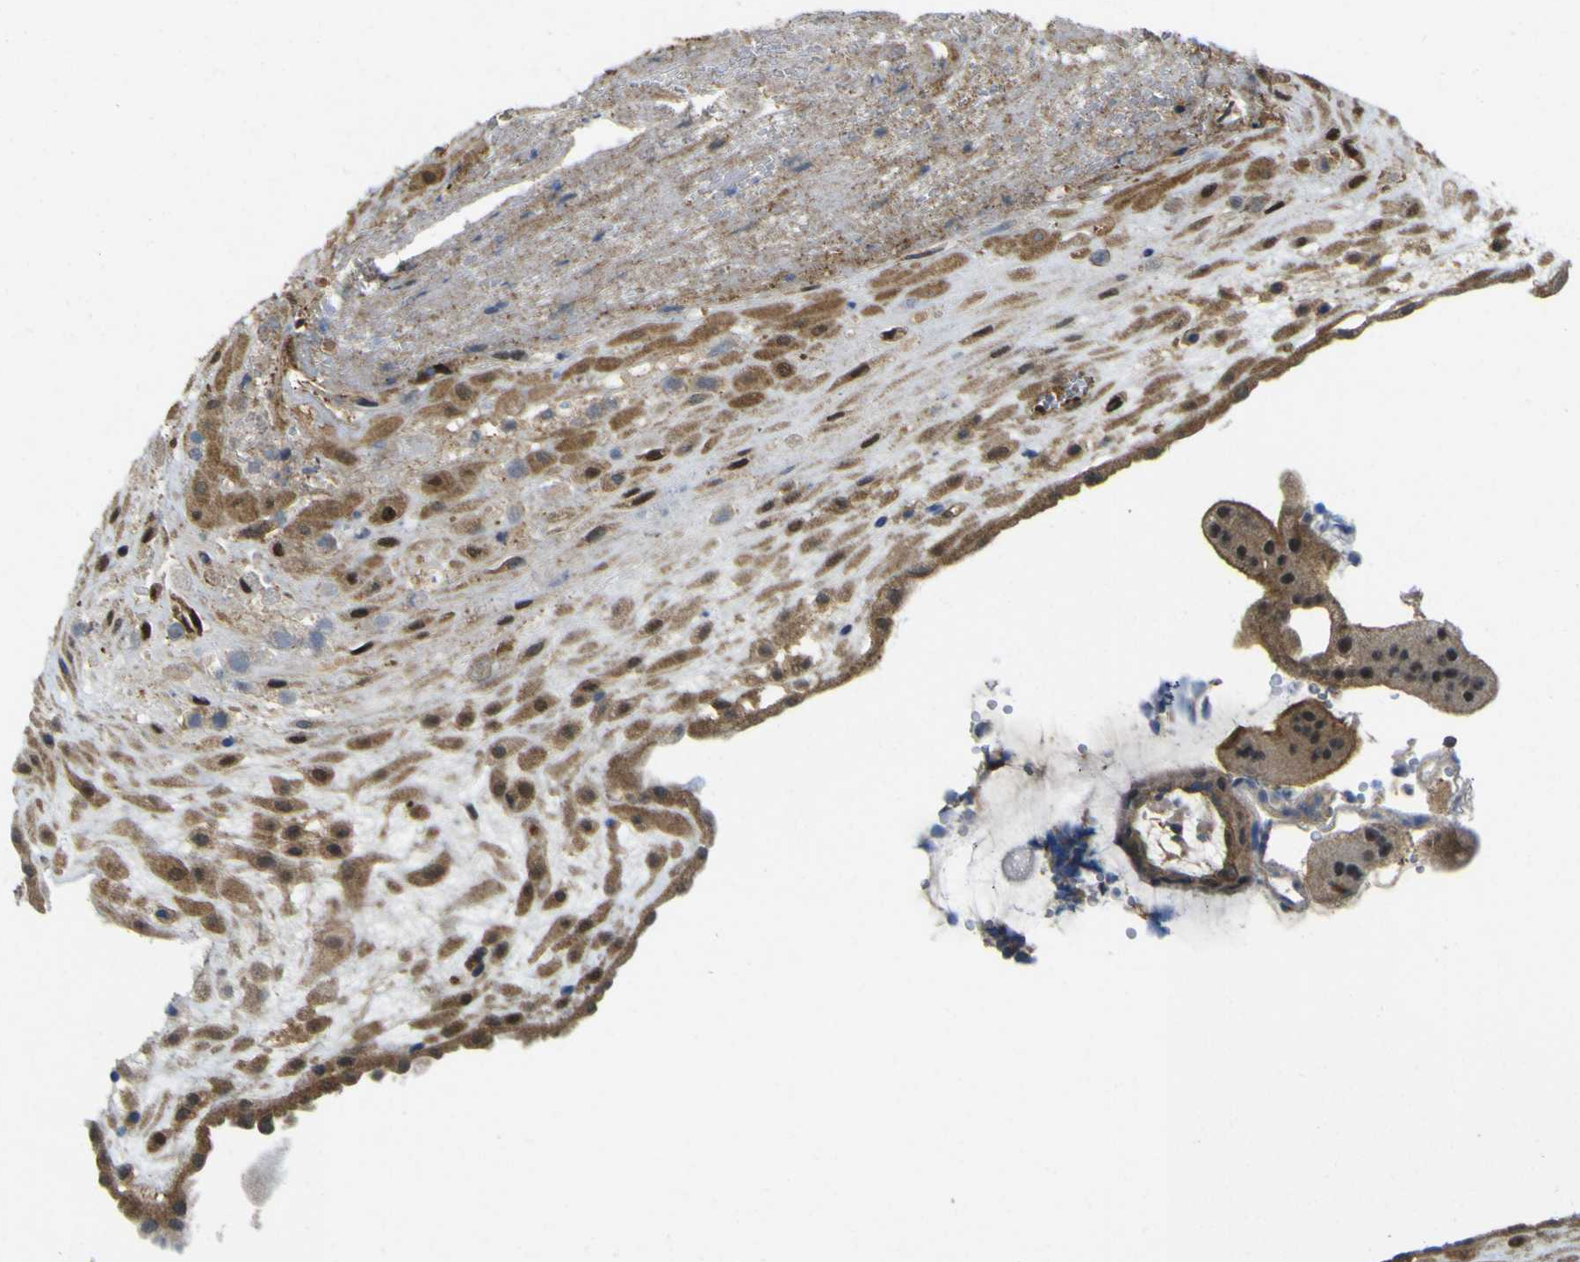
{"staining": {"intensity": "strong", "quantity": ">75%", "location": "cytoplasmic/membranous"}, "tissue": "placenta", "cell_type": "Decidual cells", "image_type": "normal", "snomed": [{"axis": "morphology", "description": "Normal tissue, NOS"}, {"axis": "topography", "description": "Placenta"}], "caption": "Immunohistochemistry (IHC) of unremarkable human placenta shows high levels of strong cytoplasmic/membranous expression in approximately >75% of decidual cells. The staining was performed using DAB, with brown indicating positive protein expression. Nuclei are stained blue with hematoxylin.", "gene": "YWHAG", "patient": {"sex": "female", "age": 18}}